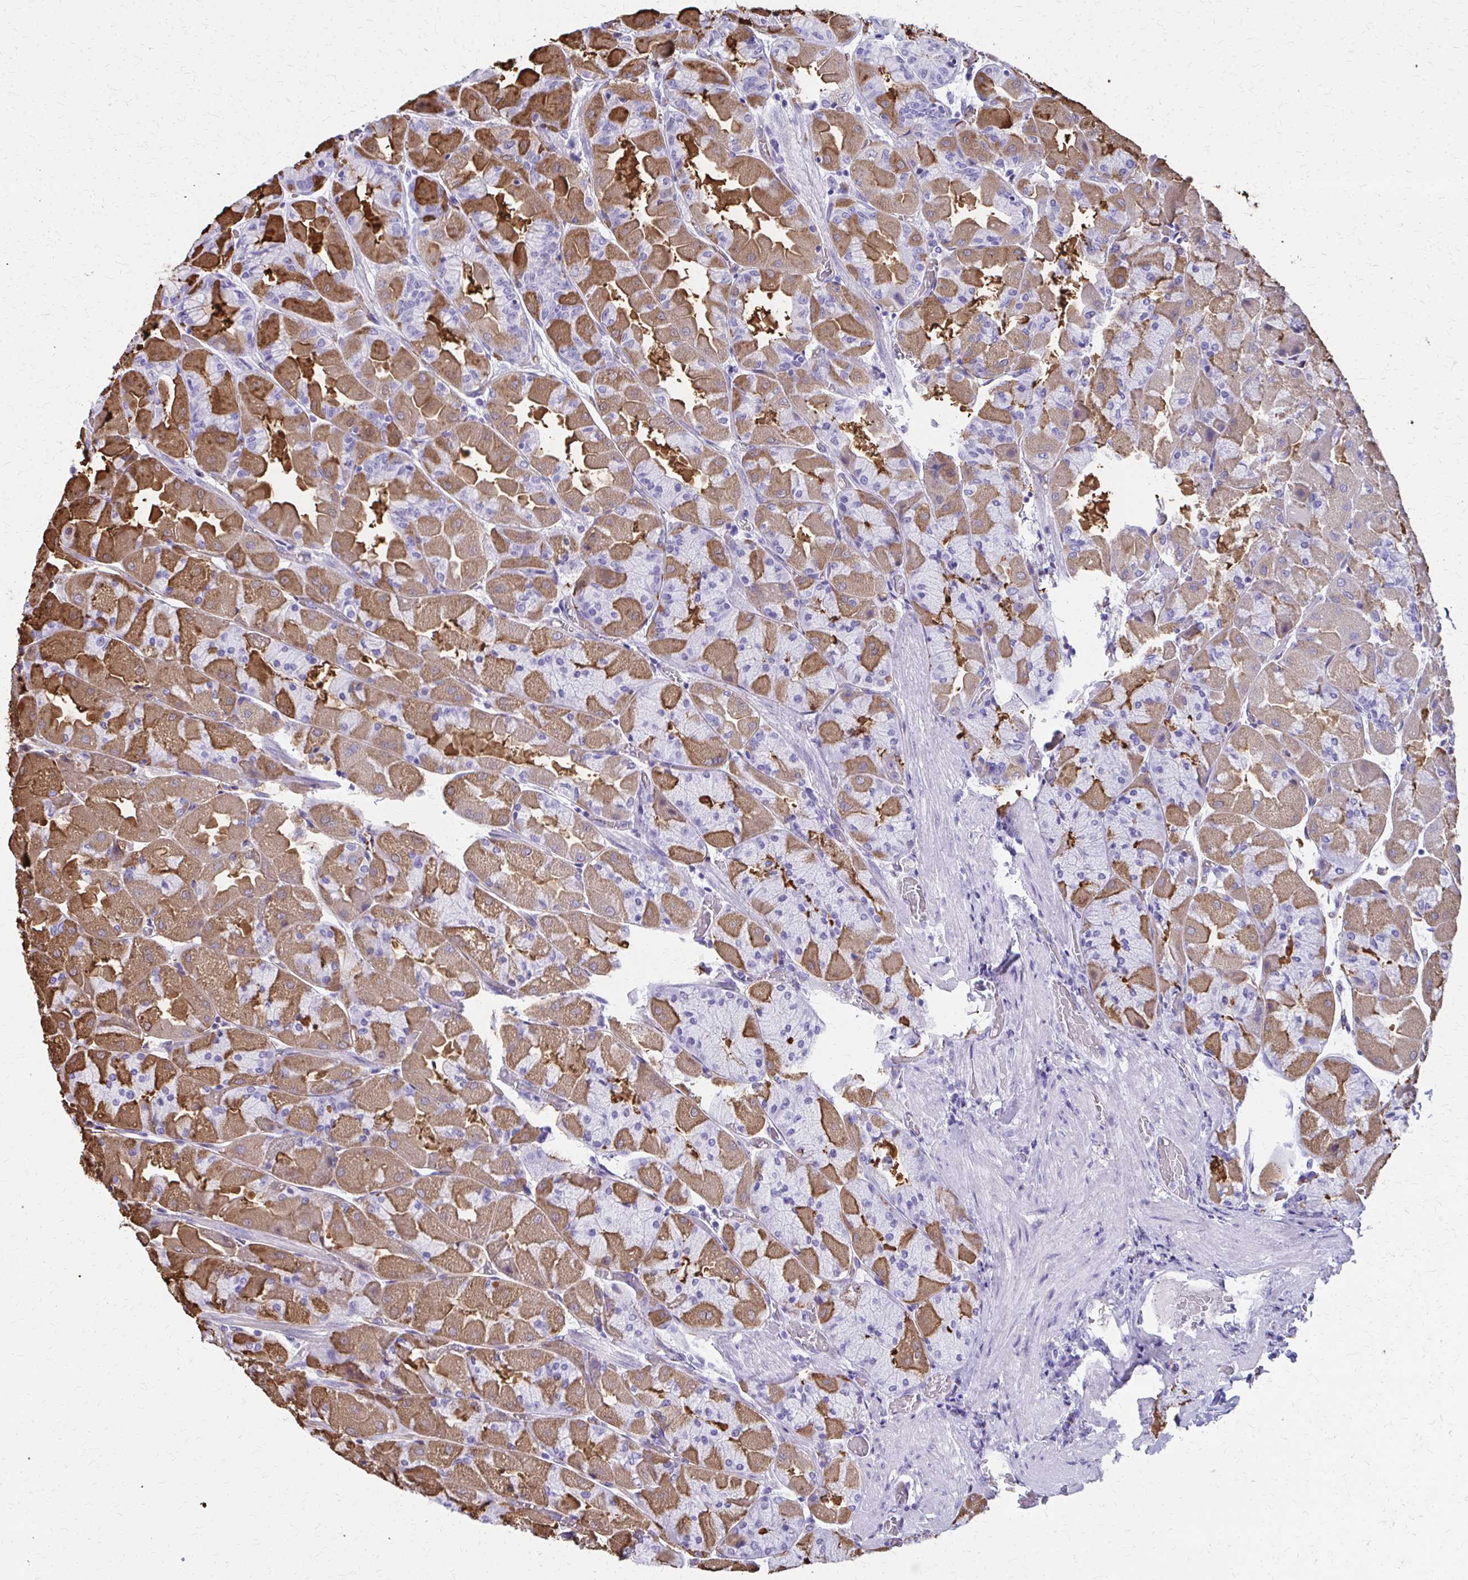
{"staining": {"intensity": "strong", "quantity": "25%-75%", "location": "cytoplasmic/membranous"}, "tissue": "stomach", "cell_type": "Glandular cells", "image_type": "normal", "snomed": [{"axis": "morphology", "description": "Normal tissue, NOS"}, {"axis": "topography", "description": "Stomach"}], "caption": "Immunohistochemistry (IHC) micrograph of unremarkable stomach: human stomach stained using IHC shows high levels of strong protein expression localized specifically in the cytoplasmic/membranous of glandular cells, appearing as a cytoplasmic/membranous brown color.", "gene": "TPSG1", "patient": {"sex": "female", "age": 61}}